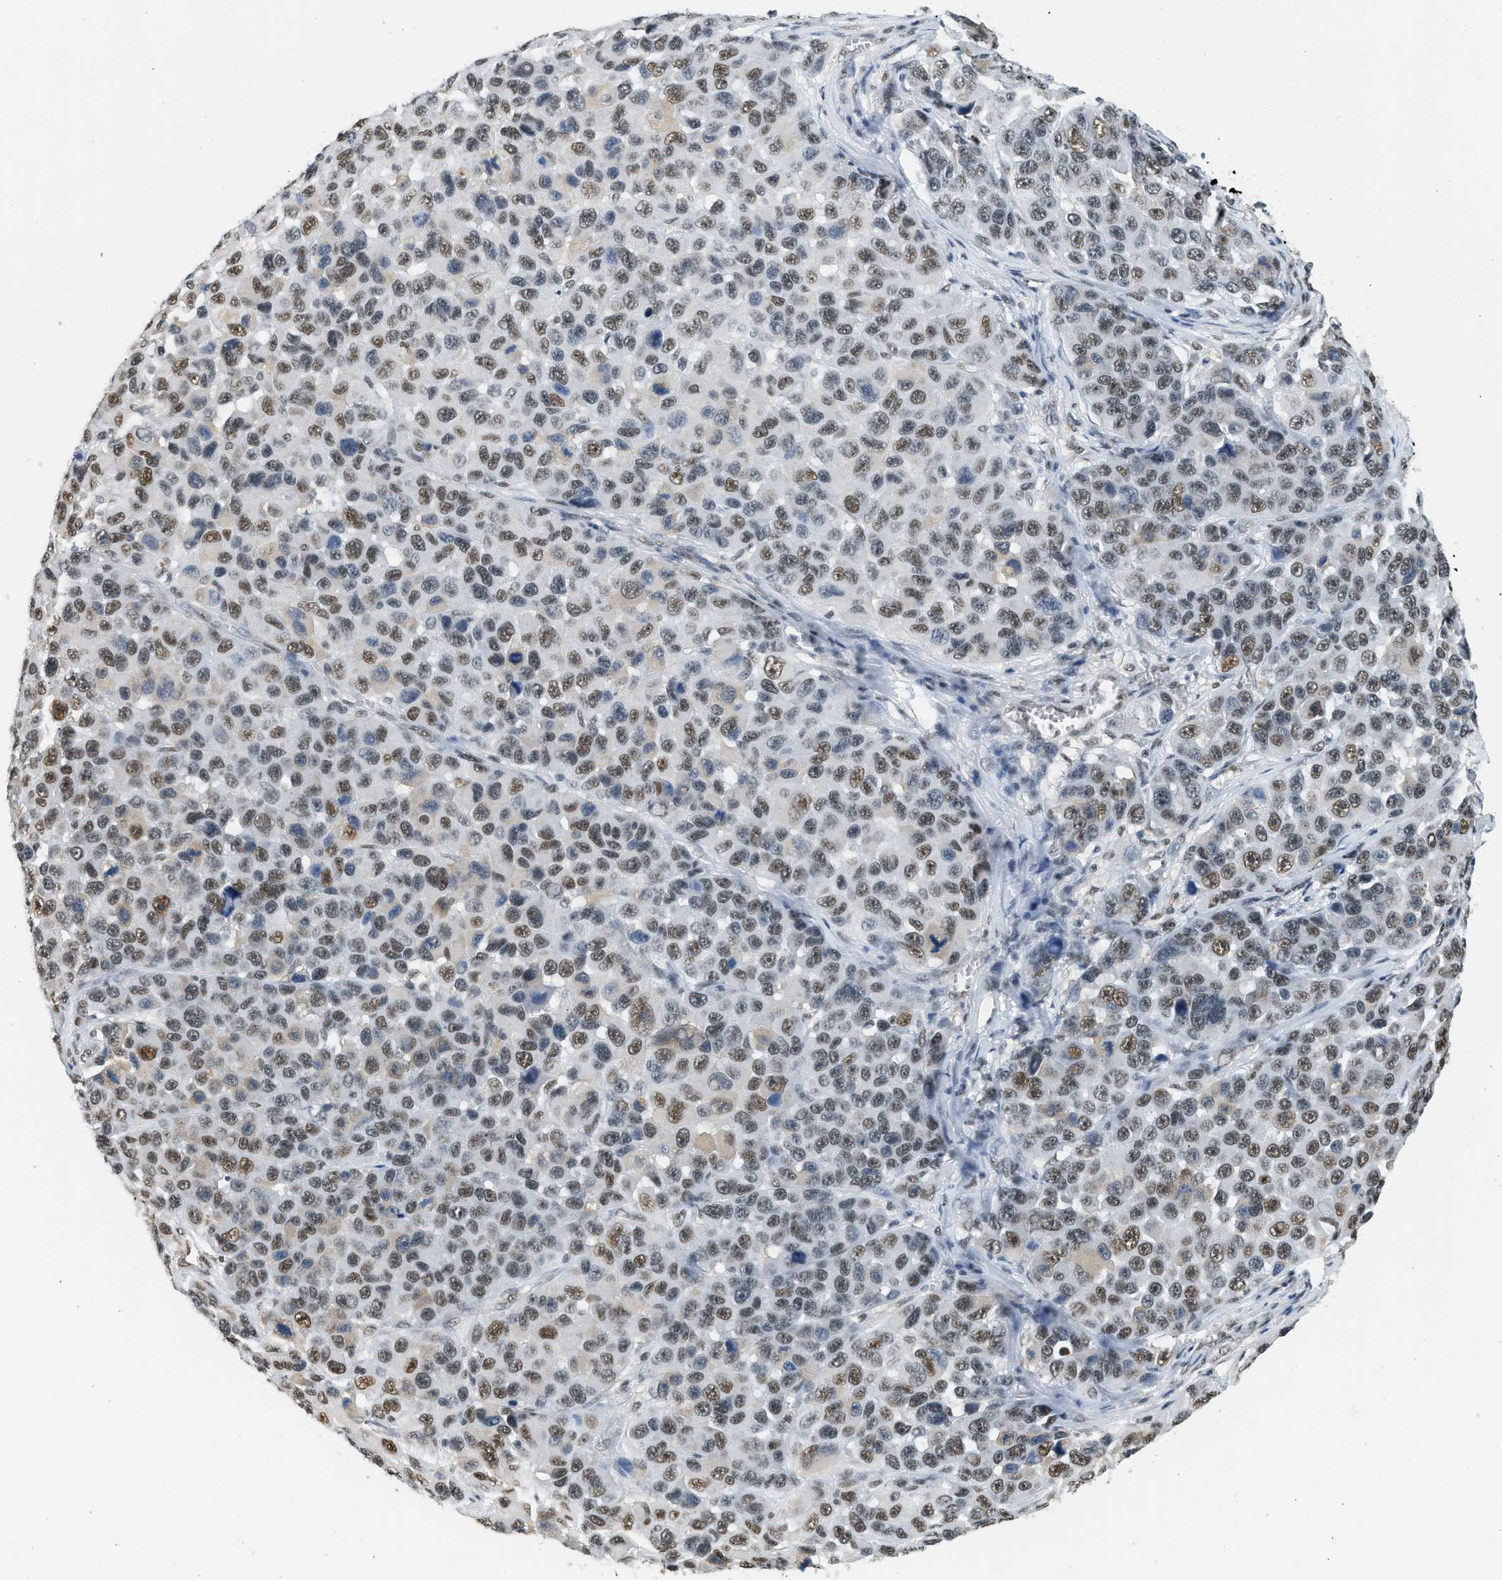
{"staining": {"intensity": "moderate", "quantity": ">75%", "location": "nuclear"}, "tissue": "melanoma", "cell_type": "Tumor cells", "image_type": "cancer", "snomed": [{"axis": "morphology", "description": "Malignant melanoma, NOS"}, {"axis": "topography", "description": "Skin"}], "caption": "There is medium levels of moderate nuclear staining in tumor cells of melanoma, as demonstrated by immunohistochemical staining (brown color).", "gene": "HIPK1", "patient": {"sex": "male", "age": 53}}